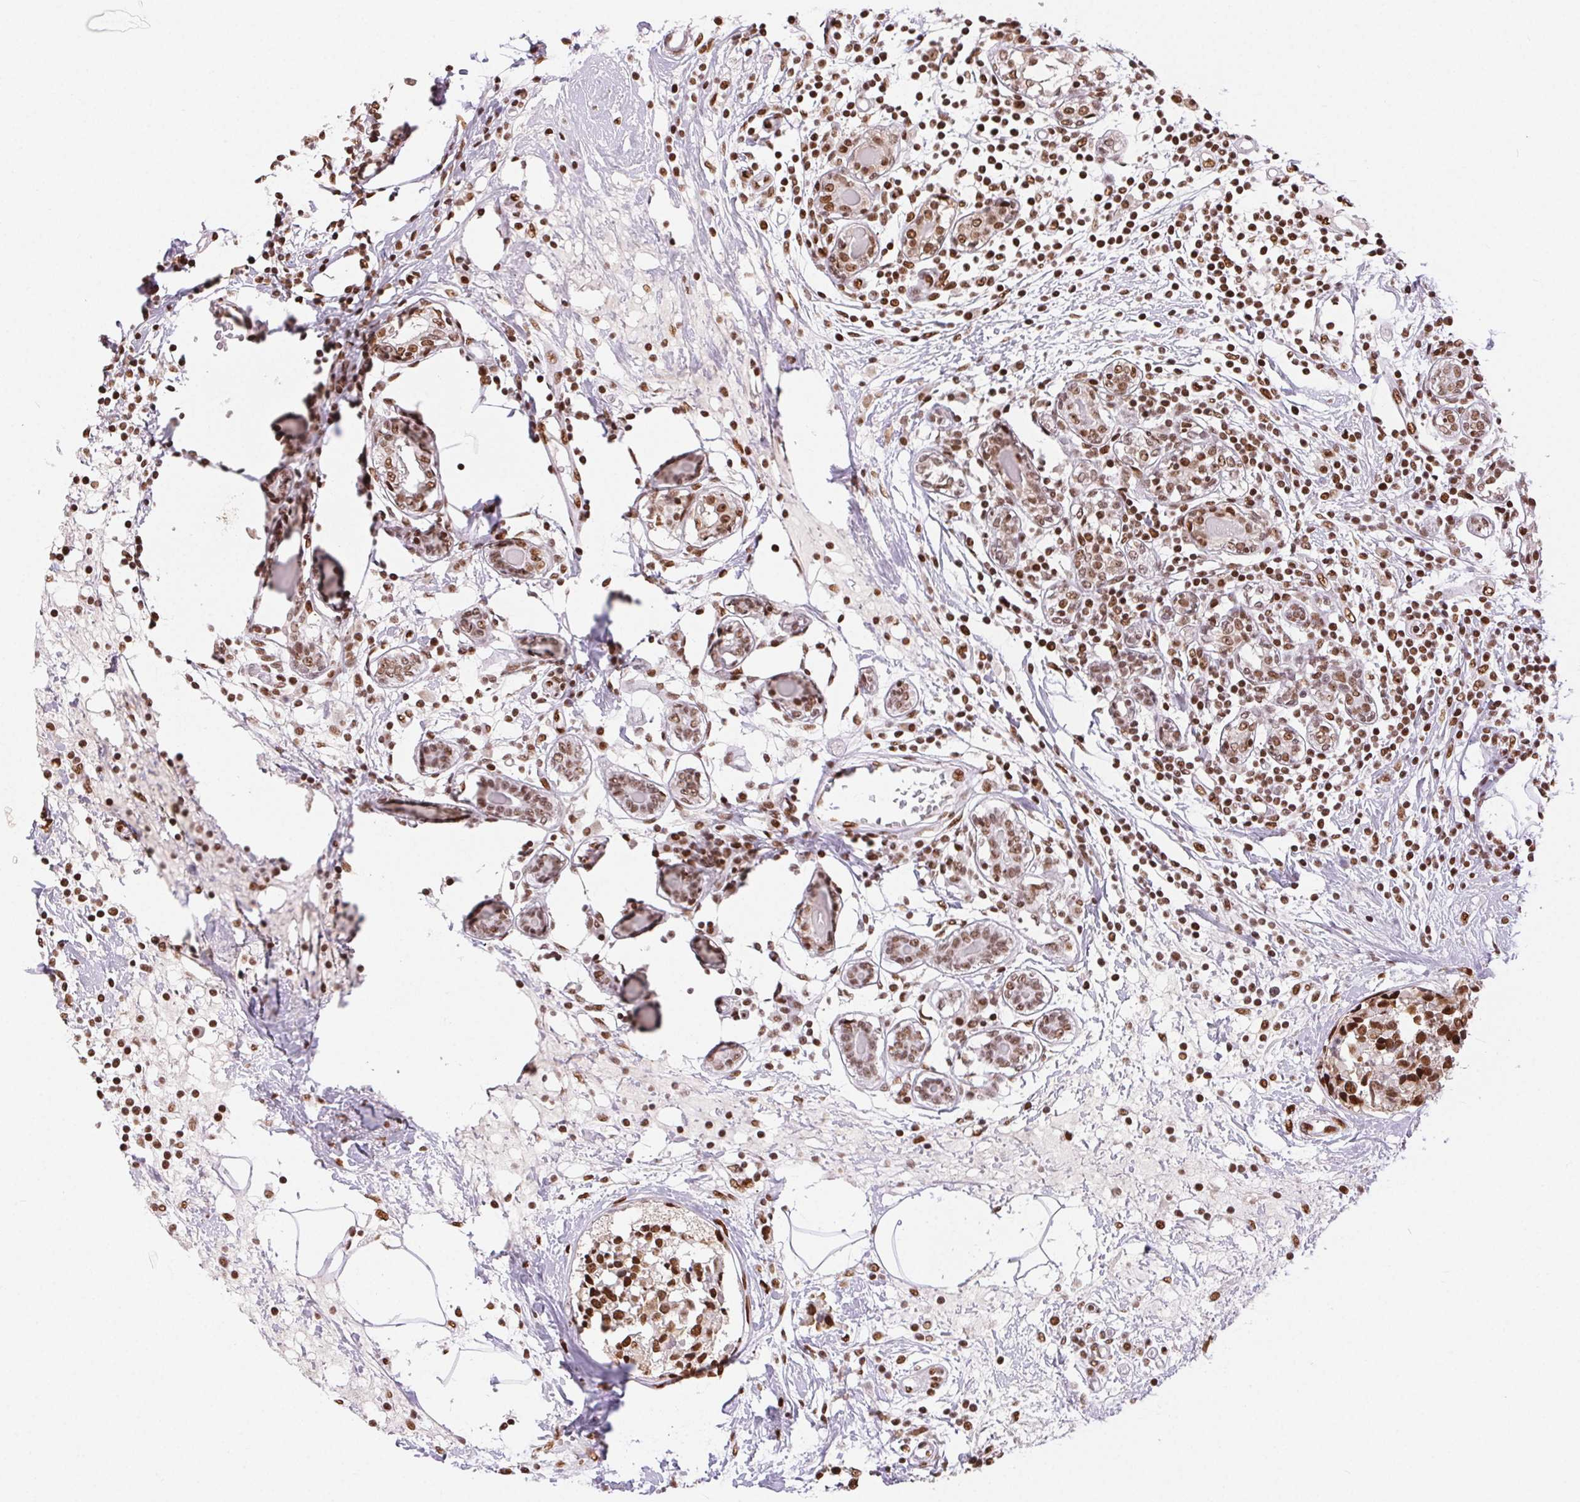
{"staining": {"intensity": "strong", "quantity": ">75%", "location": "nuclear"}, "tissue": "breast cancer", "cell_type": "Tumor cells", "image_type": "cancer", "snomed": [{"axis": "morphology", "description": "Lobular carcinoma"}, {"axis": "topography", "description": "Breast"}], "caption": "Strong nuclear staining is identified in about >75% of tumor cells in breast lobular carcinoma. (DAB IHC with brightfield microscopy, high magnification).", "gene": "ZNF80", "patient": {"sex": "female", "age": 59}}